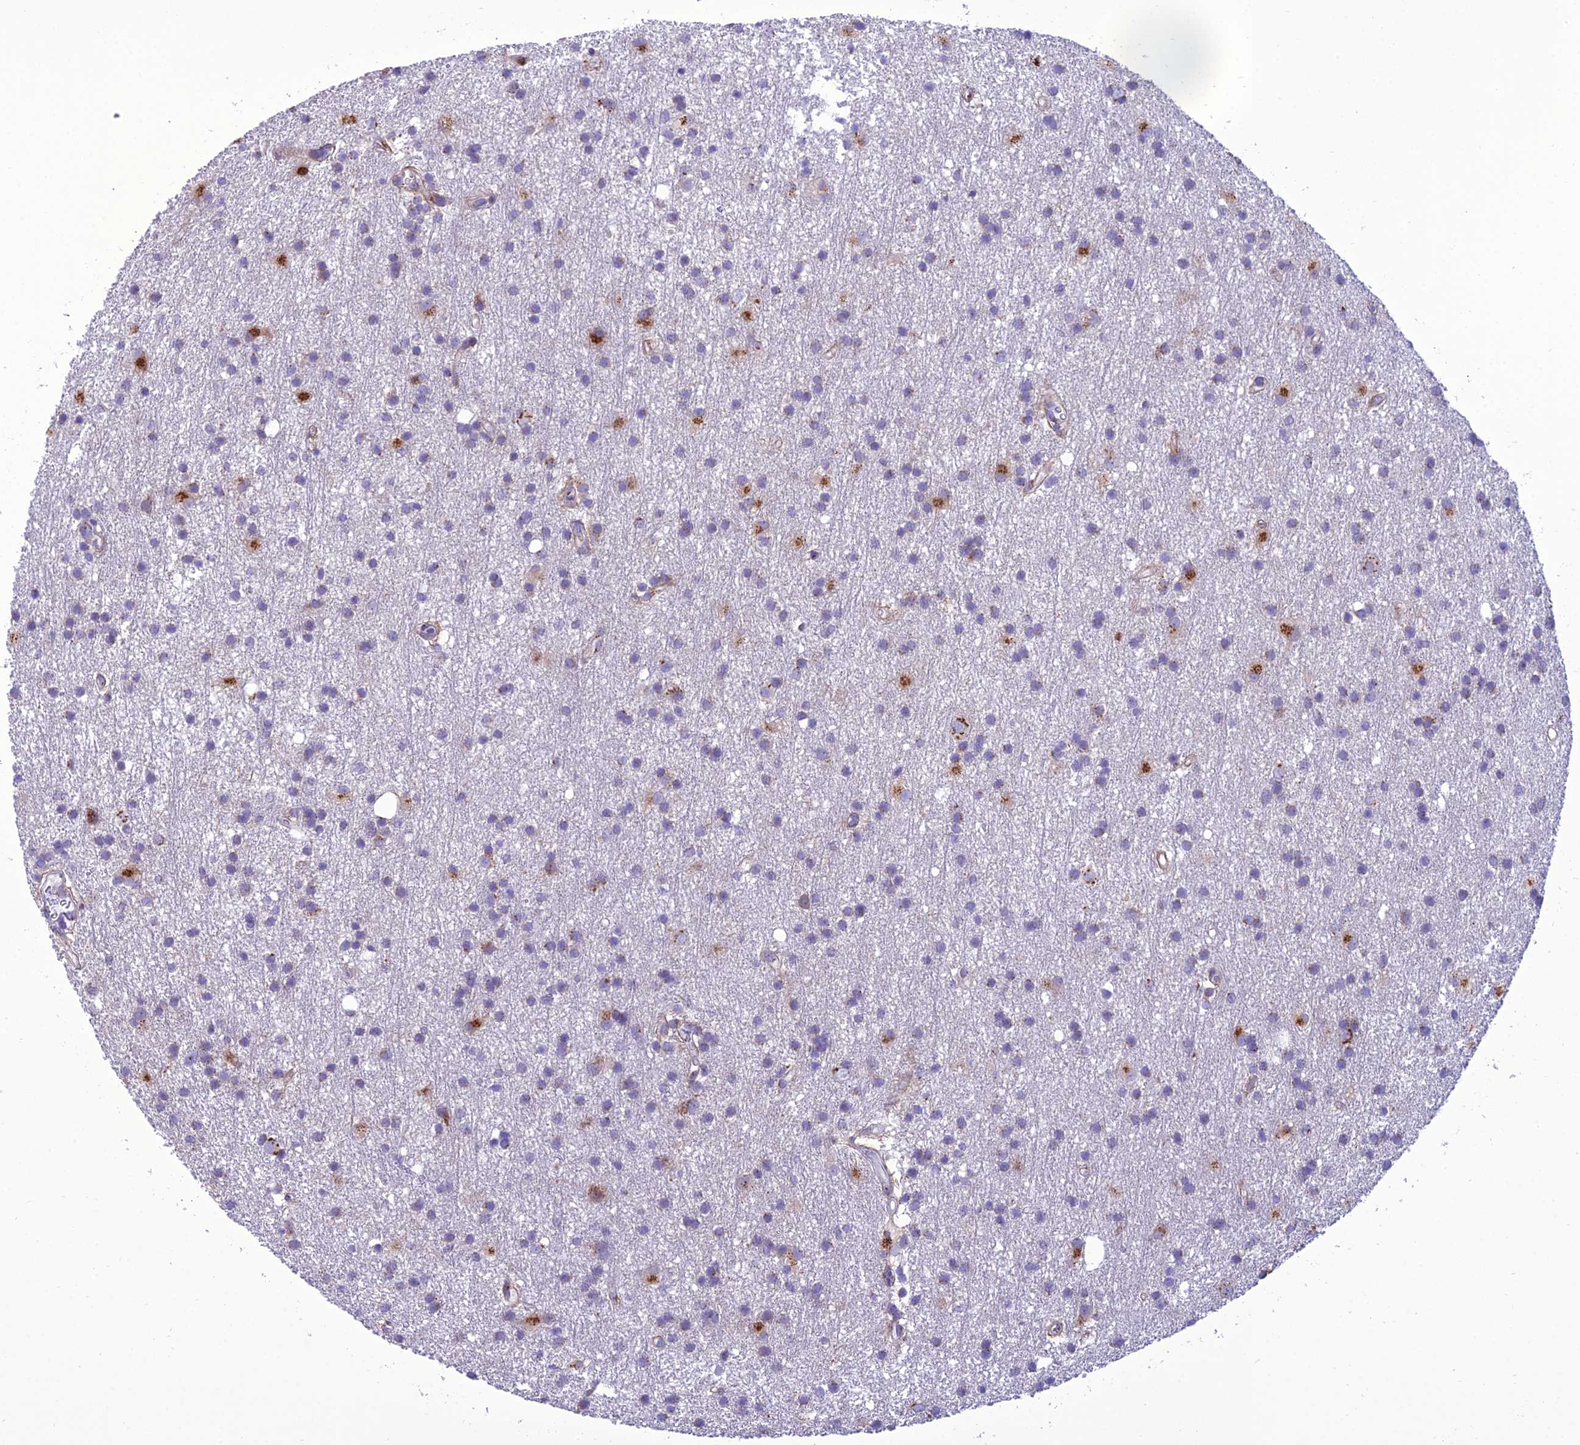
{"staining": {"intensity": "moderate", "quantity": "<25%", "location": "cytoplasmic/membranous"}, "tissue": "glioma", "cell_type": "Tumor cells", "image_type": "cancer", "snomed": [{"axis": "morphology", "description": "Glioma, malignant, High grade"}, {"axis": "topography", "description": "Brain"}], "caption": "Malignant glioma (high-grade) was stained to show a protein in brown. There is low levels of moderate cytoplasmic/membranous positivity in about <25% of tumor cells. (brown staining indicates protein expression, while blue staining denotes nuclei).", "gene": "GOLM2", "patient": {"sex": "male", "age": 77}}